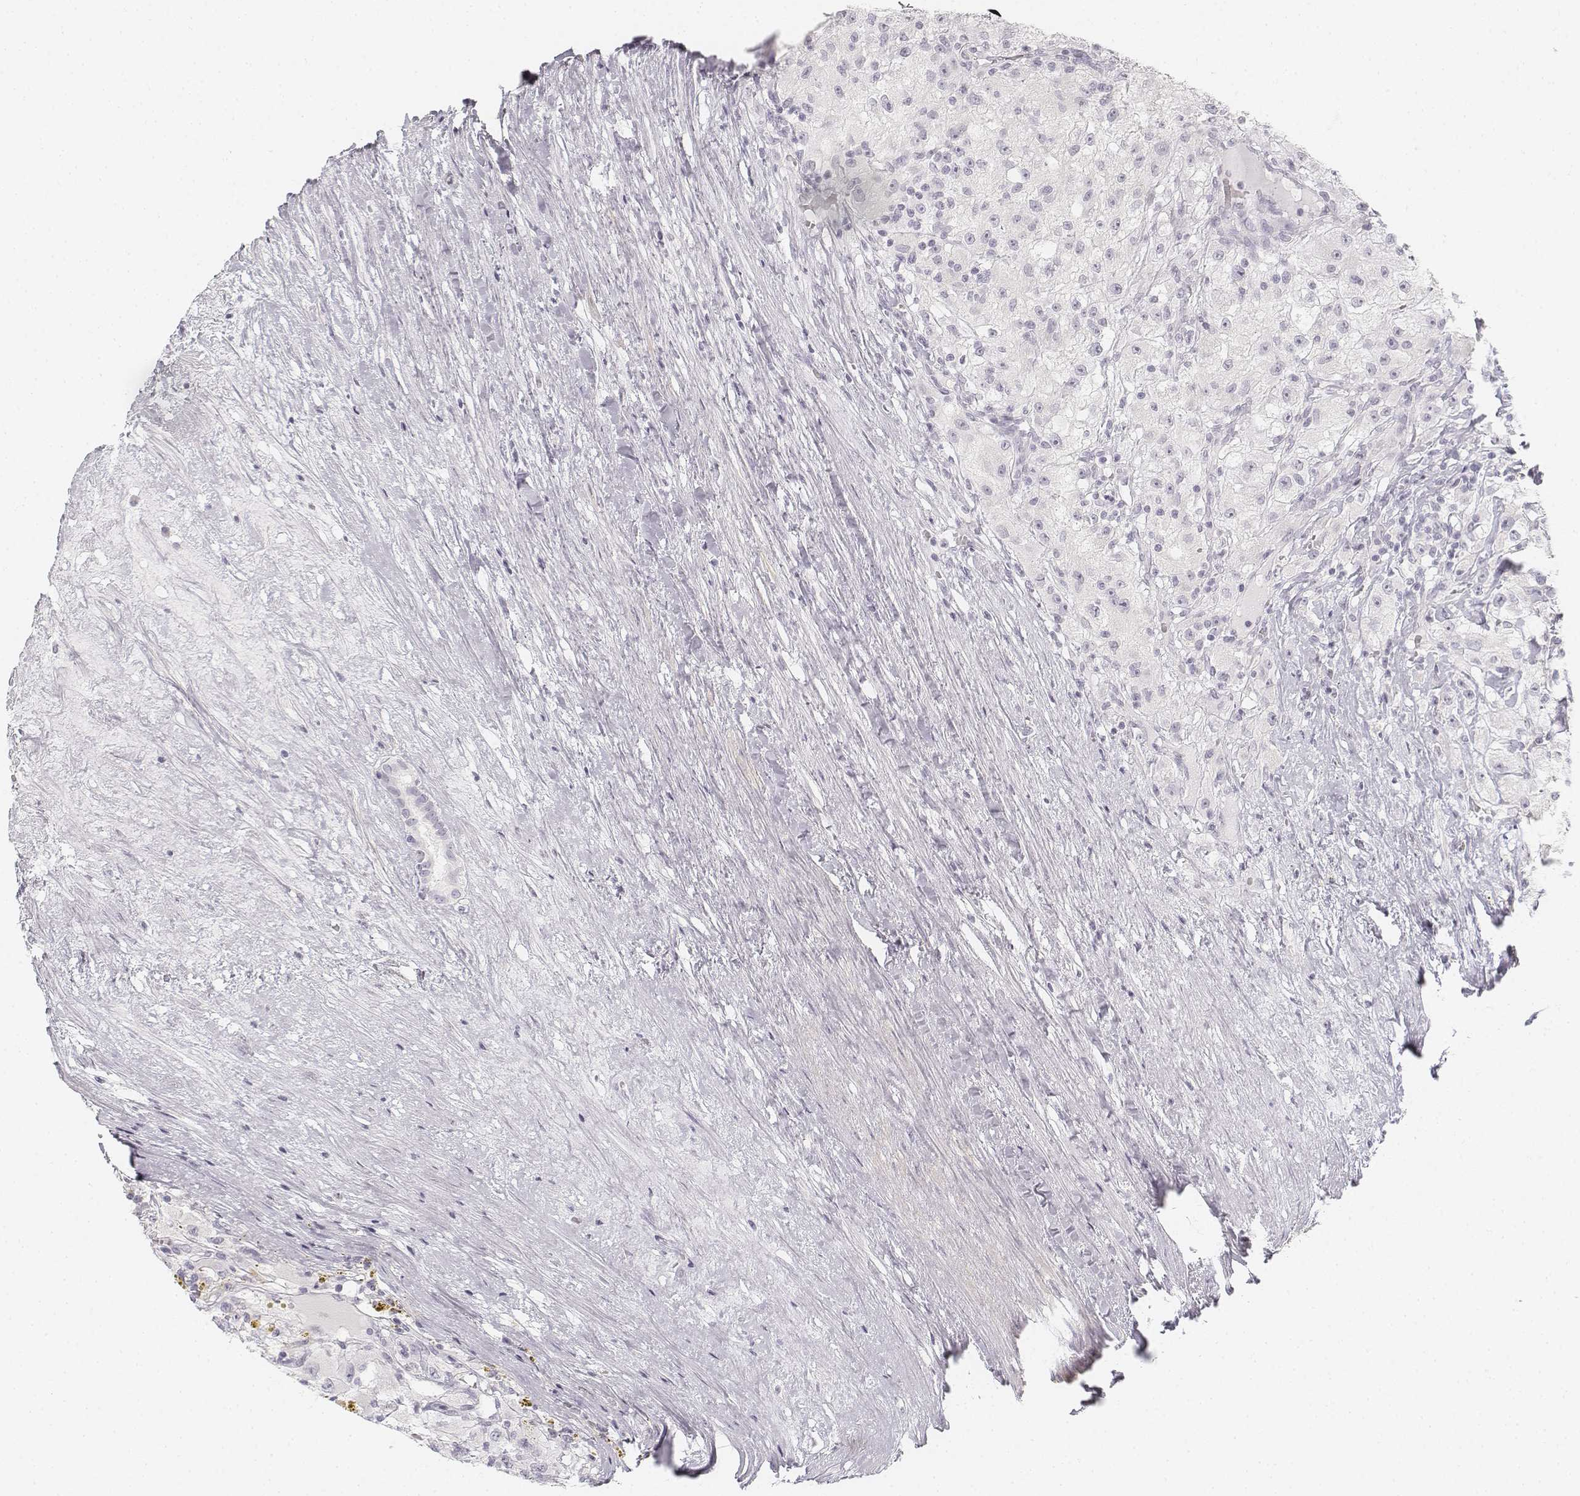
{"staining": {"intensity": "negative", "quantity": "none", "location": "none"}, "tissue": "renal cancer", "cell_type": "Tumor cells", "image_type": "cancer", "snomed": [{"axis": "morphology", "description": "Adenocarcinoma, NOS"}, {"axis": "topography", "description": "Kidney"}], "caption": "Immunohistochemistry micrograph of neoplastic tissue: adenocarcinoma (renal) stained with DAB shows no significant protein staining in tumor cells. The staining is performed using DAB (3,3'-diaminobenzidine) brown chromogen with nuclei counter-stained in using hematoxylin.", "gene": "KRT25", "patient": {"sex": "female", "age": 67}}